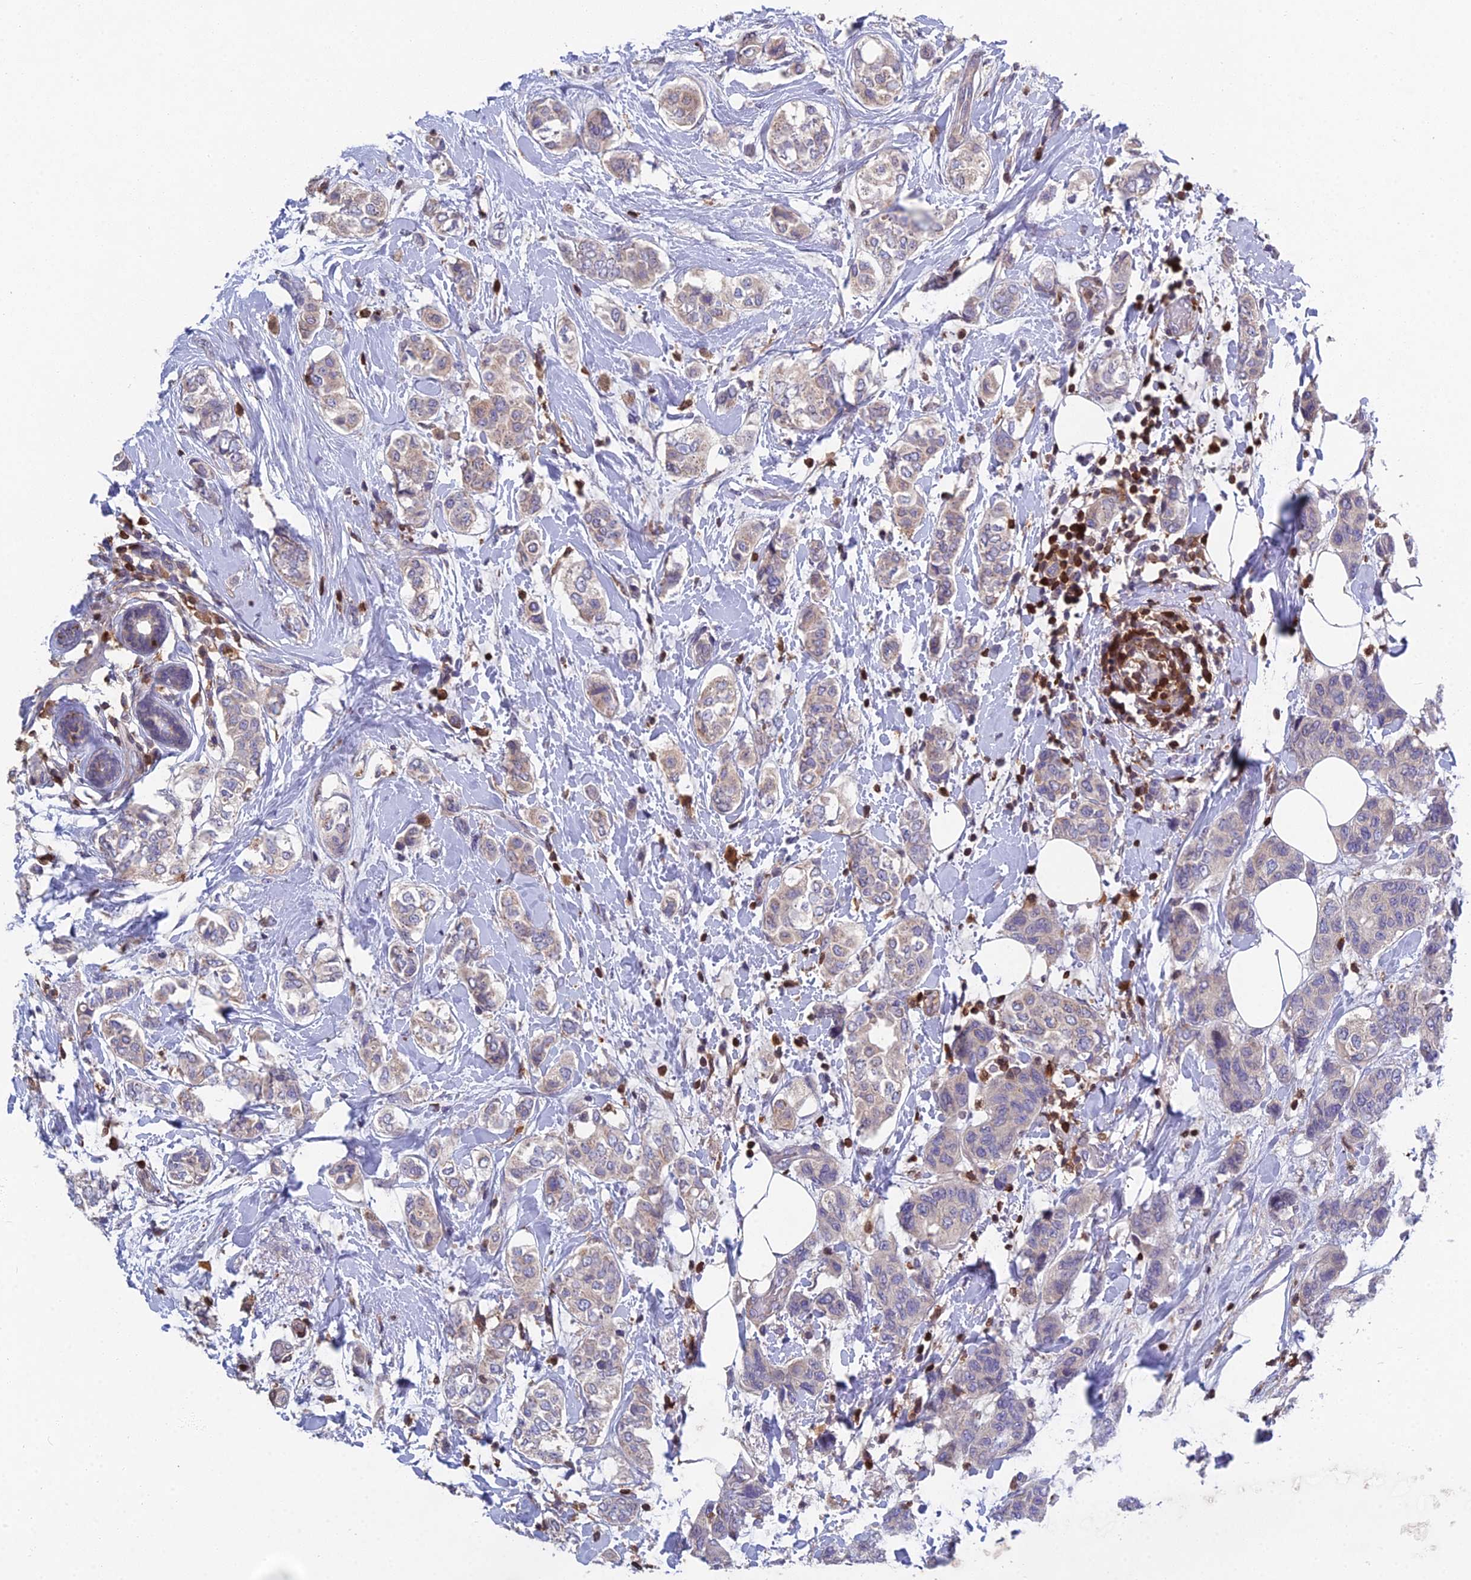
{"staining": {"intensity": "negative", "quantity": "none", "location": "none"}, "tissue": "breast cancer", "cell_type": "Tumor cells", "image_type": "cancer", "snomed": [{"axis": "morphology", "description": "Lobular carcinoma"}, {"axis": "topography", "description": "Breast"}], "caption": "DAB (3,3'-diaminobenzidine) immunohistochemical staining of human breast cancer displays no significant positivity in tumor cells.", "gene": "GALK2", "patient": {"sex": "female", "age": 51}}